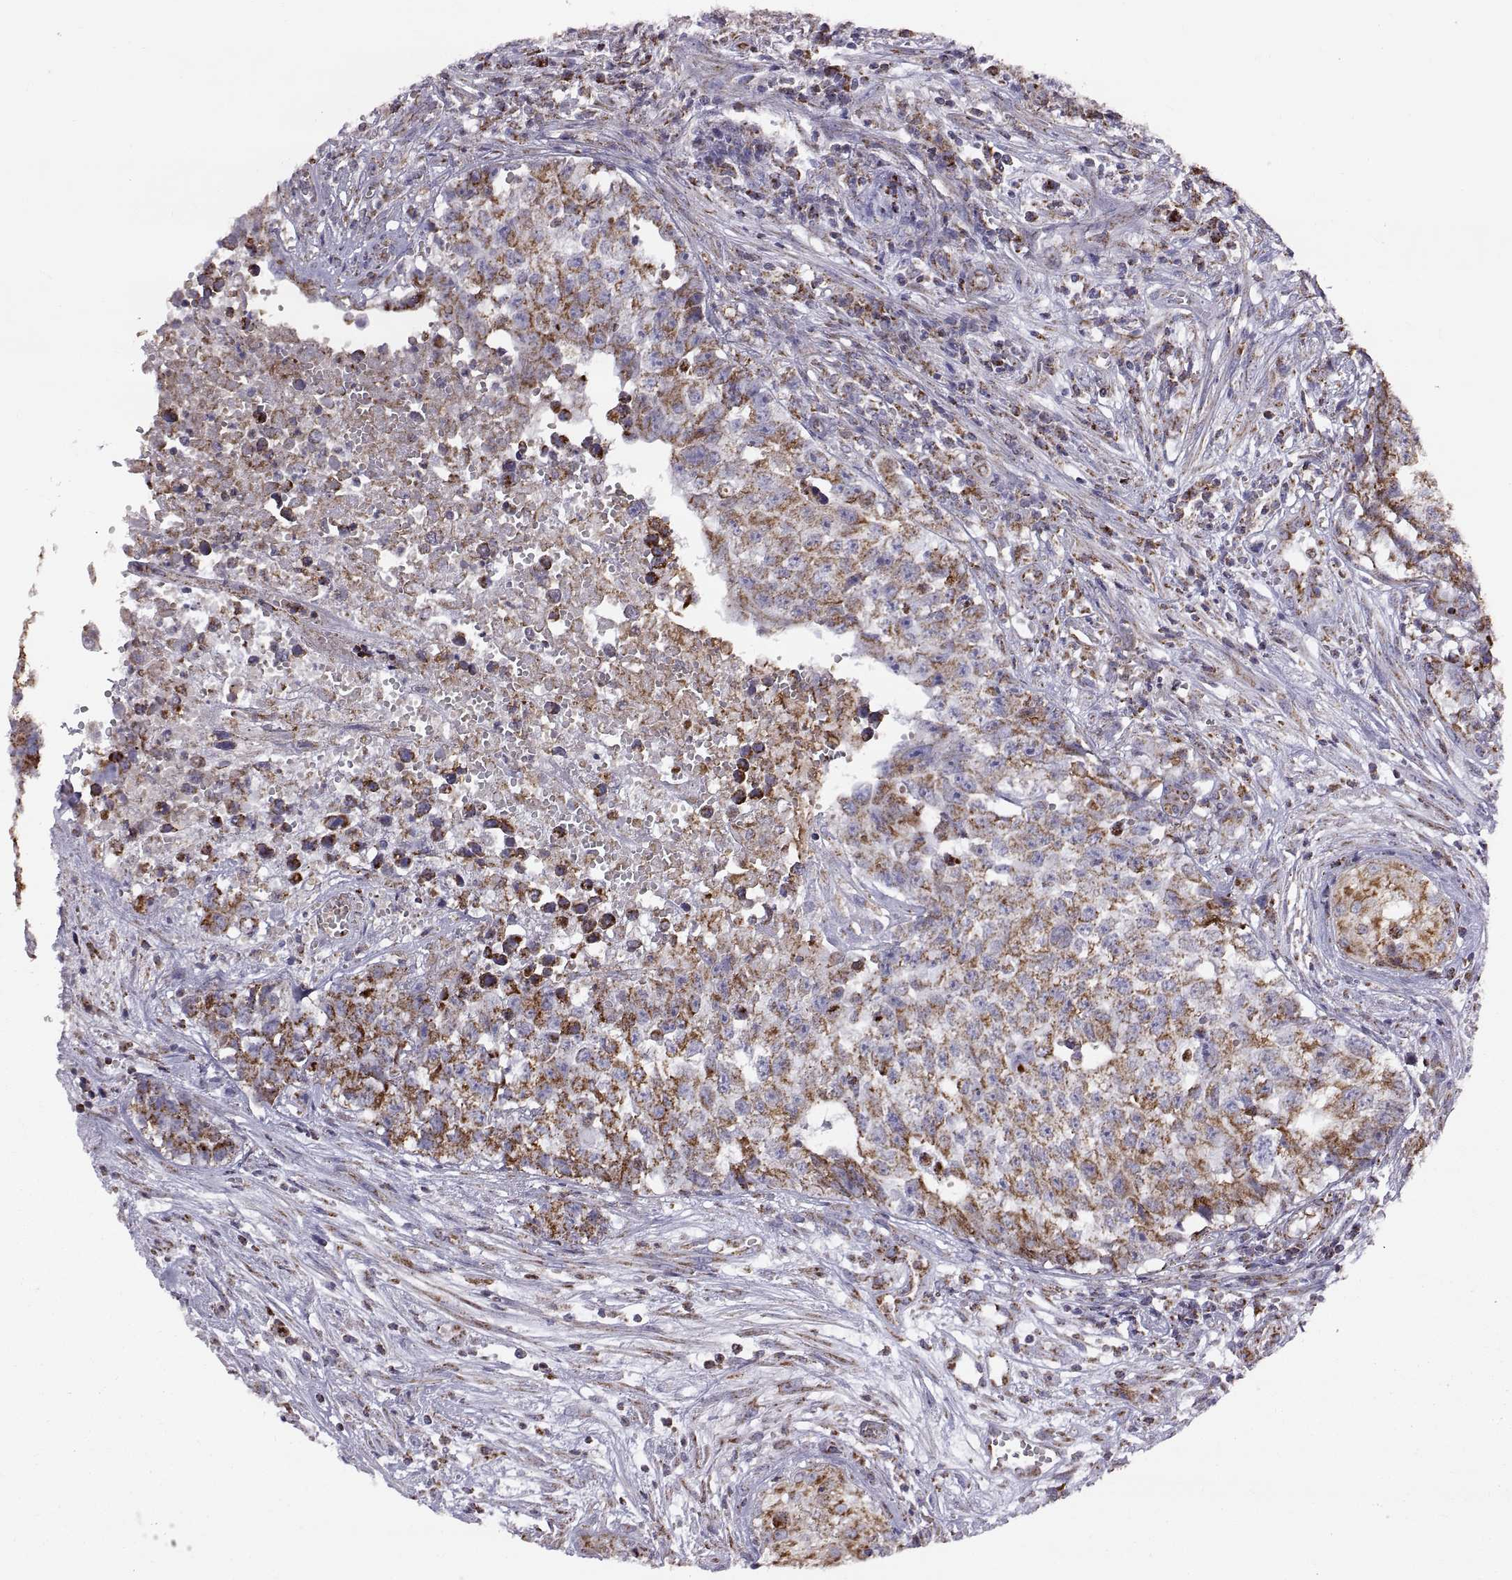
{"staining": {"intensity": "strong", "quantity": "25%-75%", "location": "cytoplasmic/membranous"}, "tissue": "testis cancer", "cell_type": "Tumor cells", "image_type": "cancer", "snomed": [{"axis": "morphology", "description": "Seminoma, NOS"}, {"axis": "morphology", "description": "Carcinoma, Embryonal, NOS"}, {"axis": "topography", "description": "Testis"}], "caption": "Protein staining of testis cancer (seminoma) tissue displays strong cytoplasmic/membranous expression in about 25%-75% of tumor cells. The staining is performed using DAB brown chromogen to label protein expression. The nuclei are counter-stained blue using hematoxylin.", "gene": "ARSD", "patient": {"sex": "male", "age": 22}}